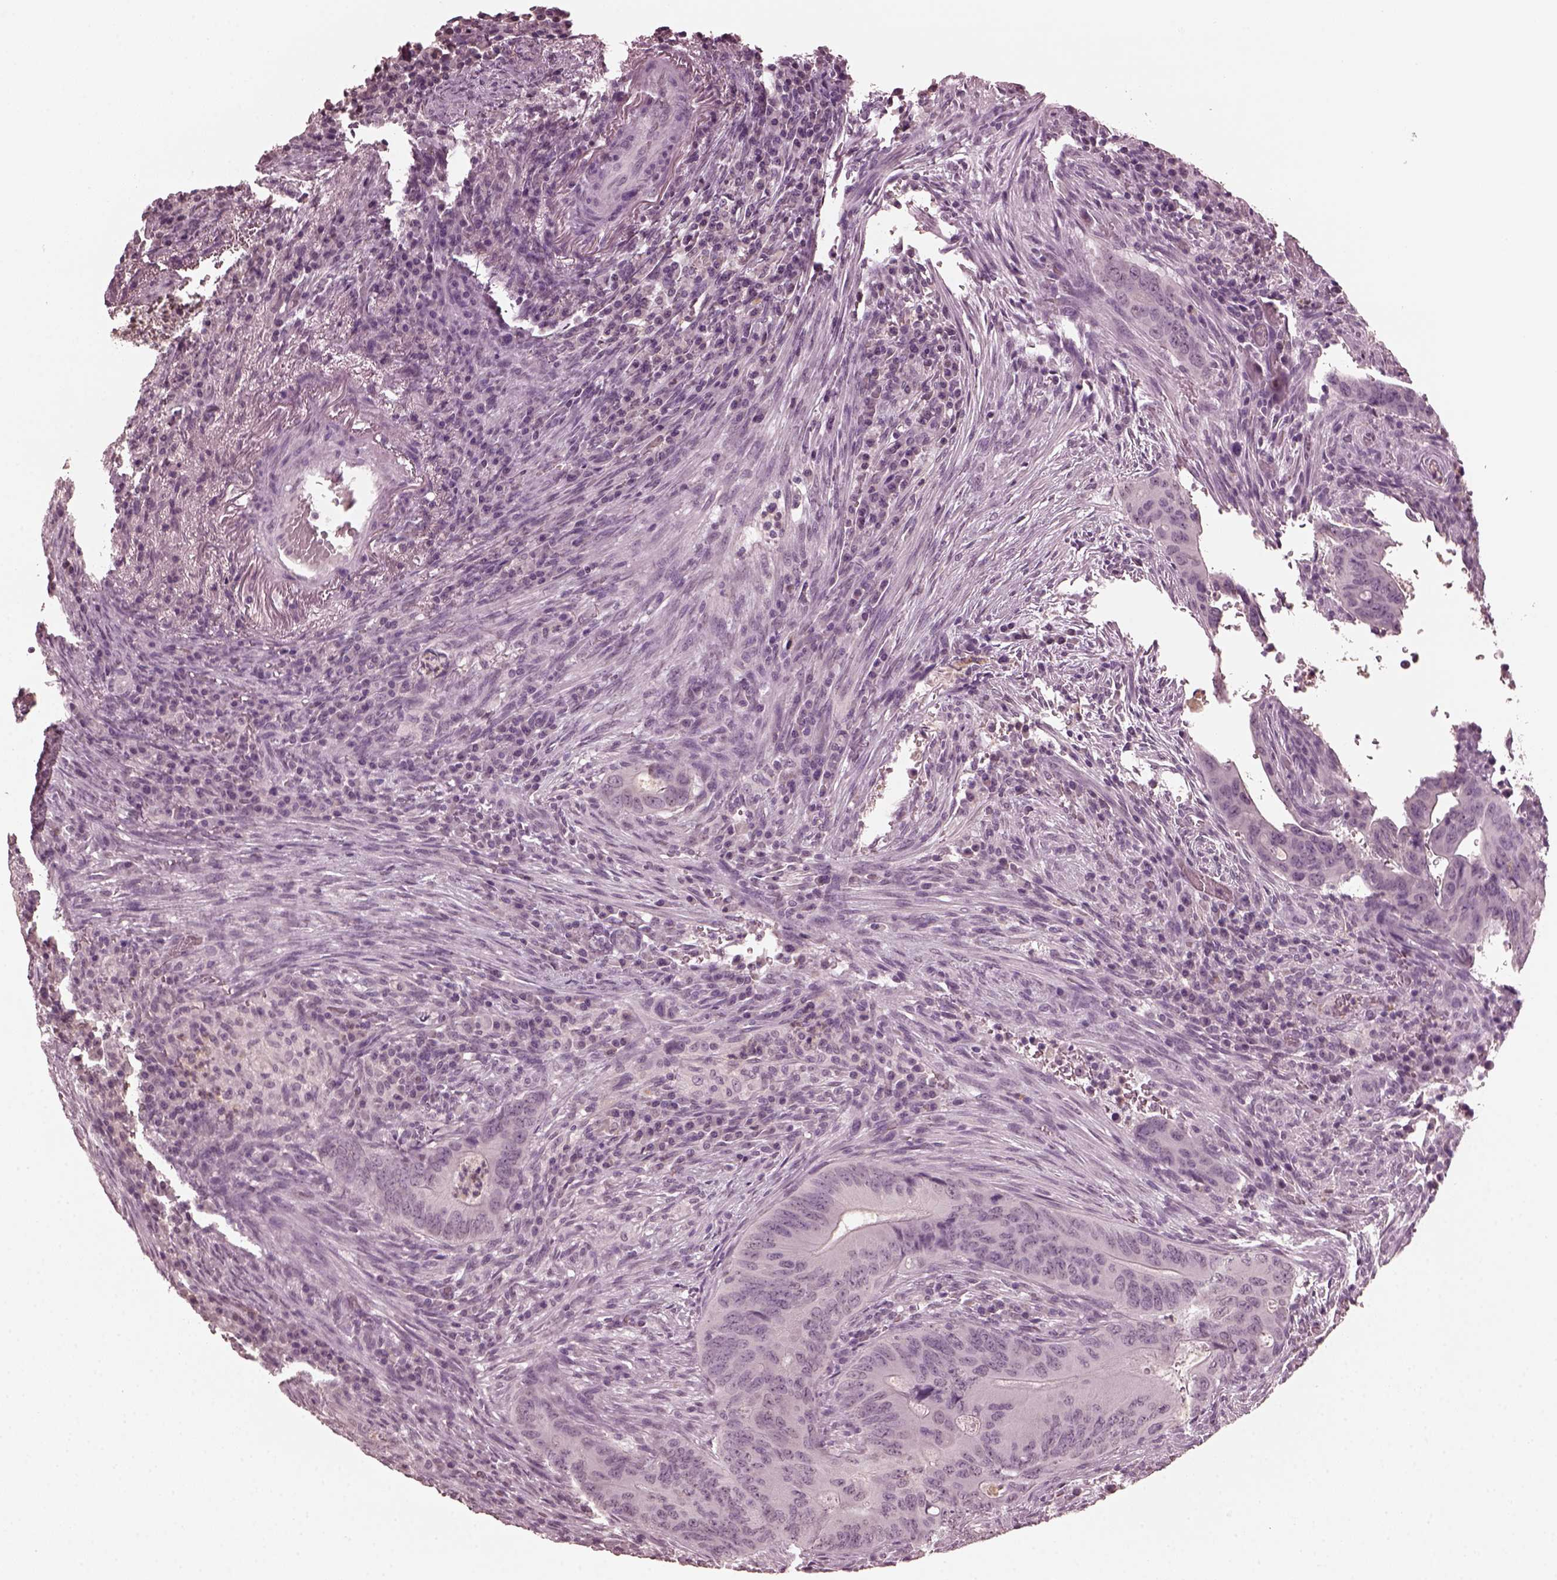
{"staining": {"intensity": "negative", "quantity": "none", "location": "none"}, "tissue": "colorectal cancer", "cell_type": "Tumor cells", "image_type": "cancer", "snomed": [{"axis": "morphology", "description": "Adenocarcinoma, NOS"}, {"axis": "topography", "description": "Colon"}], "caption": "Image shows no protein staining in tumor cells of colorectal cancer (adenocarcinoma) tissue.", "gene": "KRT79", "patient": {"sex": "female", "age": 74}}